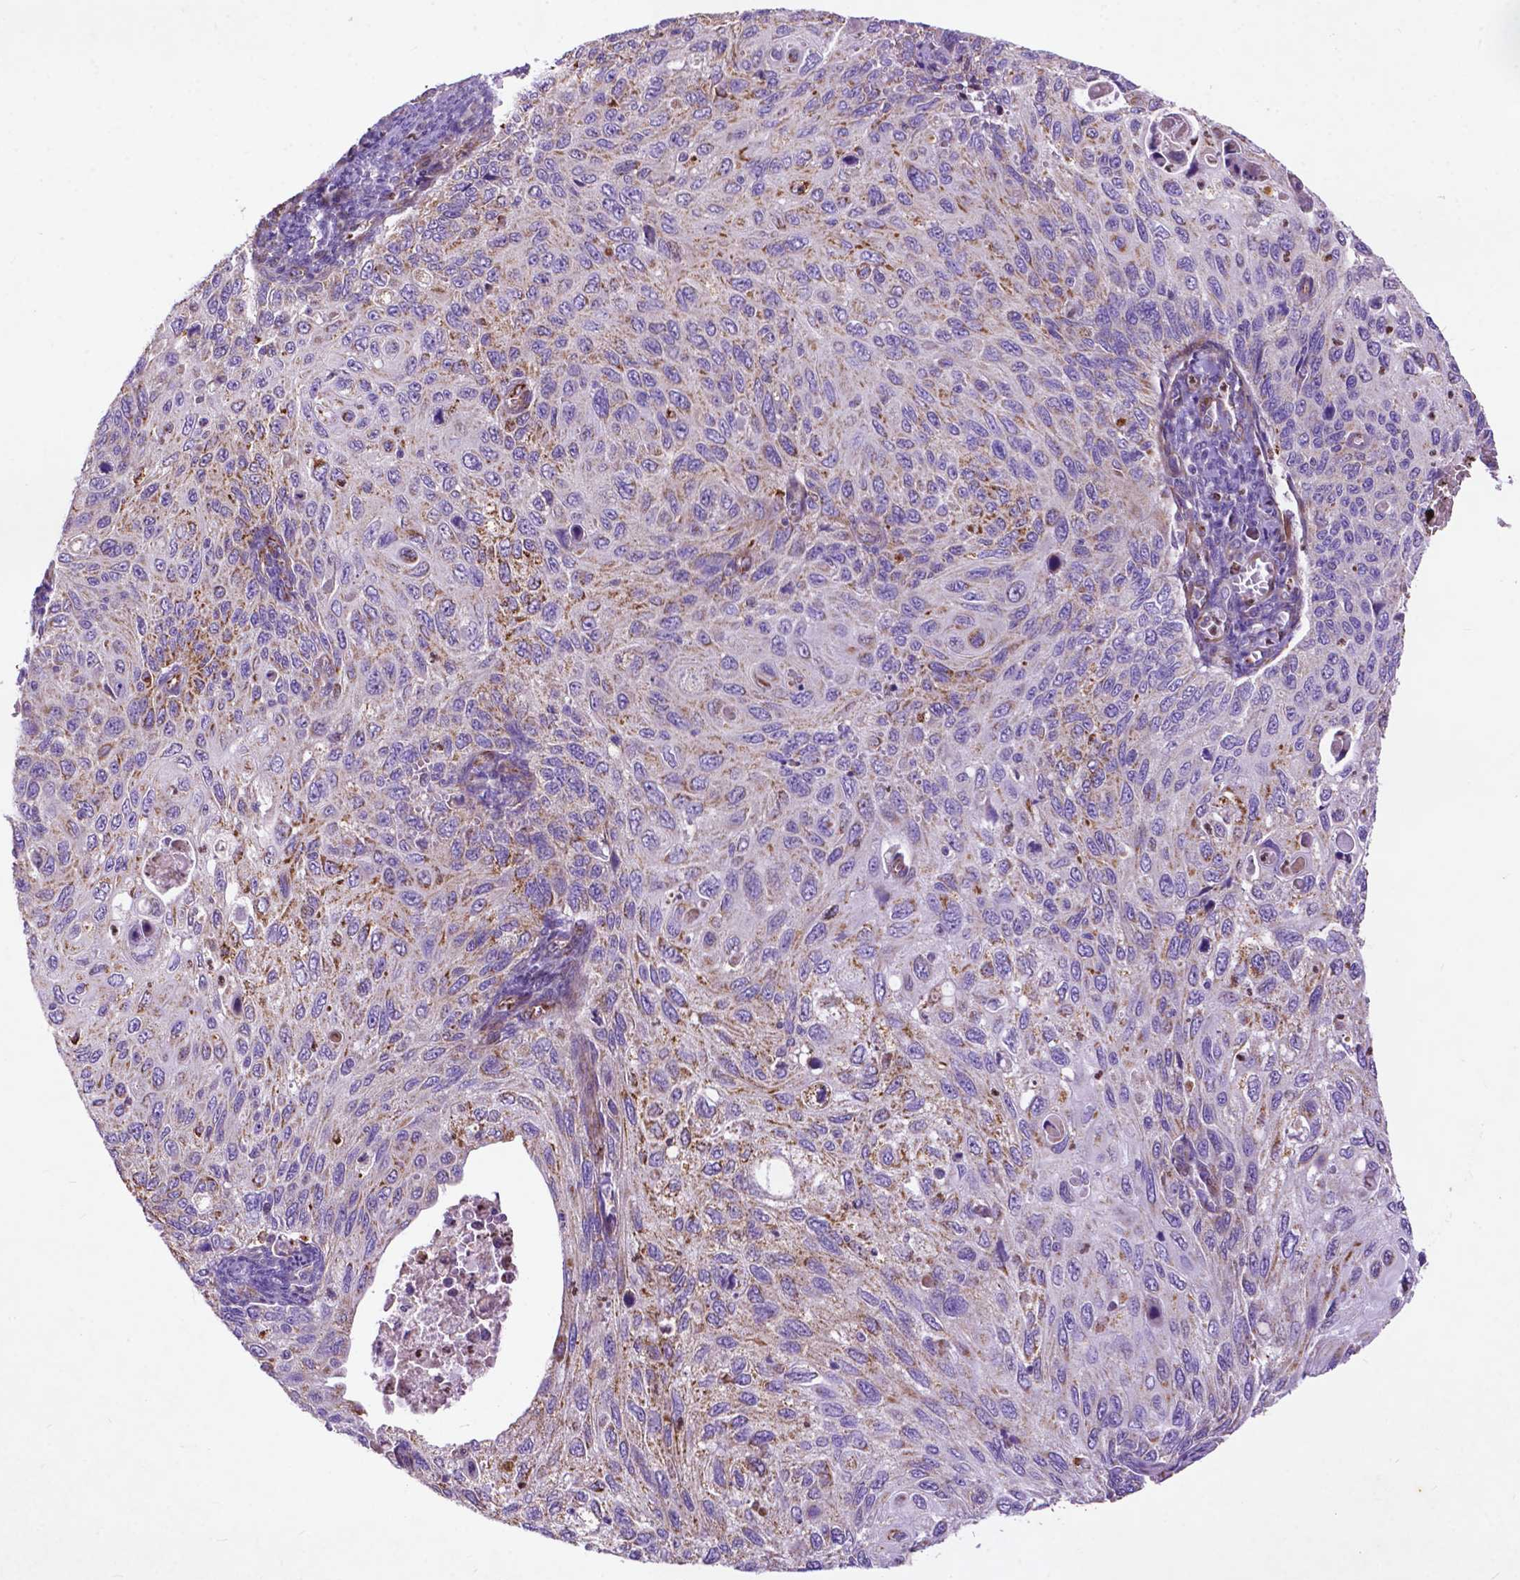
{"staining": {"intensity": "moderate", "quantity": "<25%", "location": "cytoplasmic/membranous"}, "tissue": "cervical cancer", "cell_type": "Tumor cells", "image_type": "cancer", "snomed": [{"axis": "morphology", "description": "Squamous cell carcinoma, NOS"}, {"axis": "topography", "description": "Cervix"}], "caption": "Brown immunohistochemical staining in cervical cancer (squamous cell carcinoma) shows moderate cytoplasmic/membranous staining in approximately <25% of tumor cells.", "gene": "THEGL", "patient": {"sex": "female", "age": 70}}